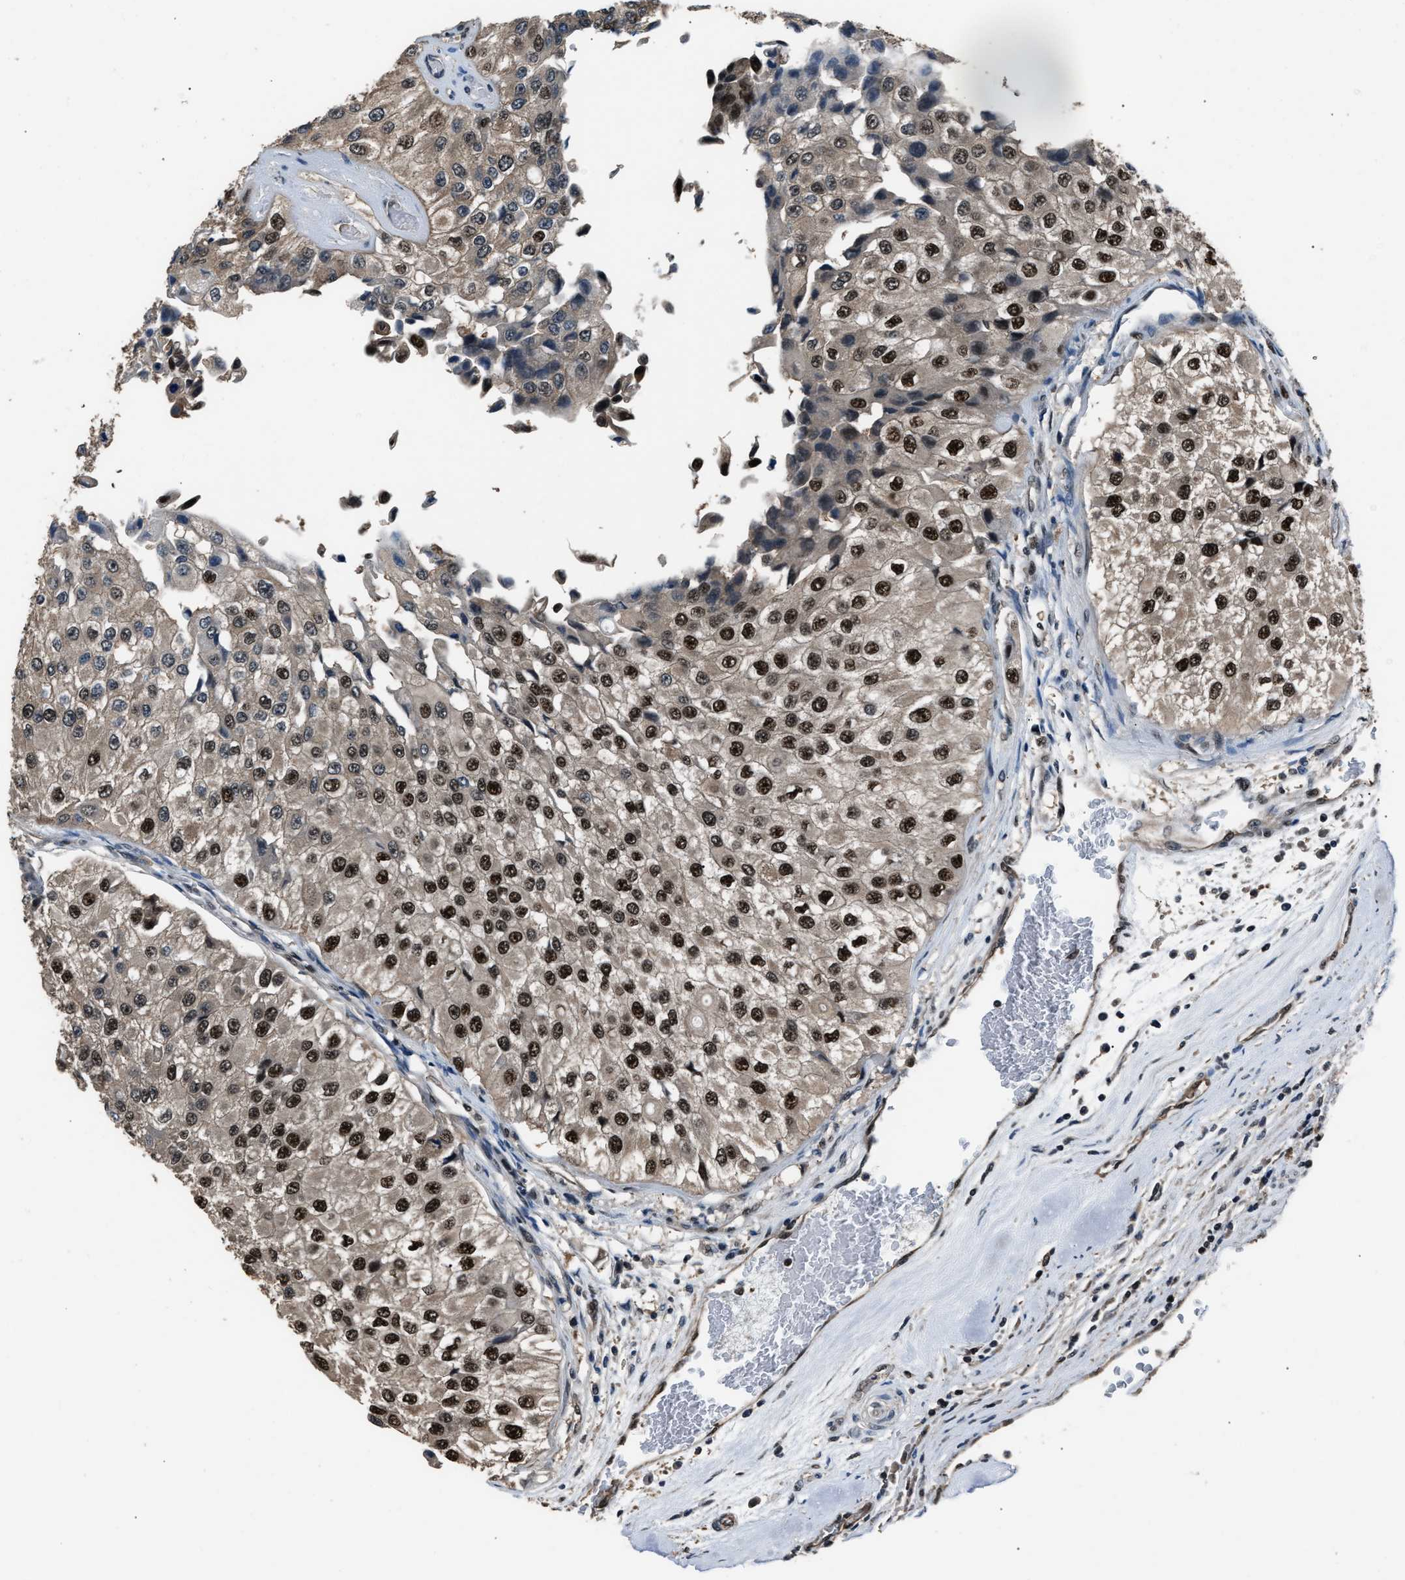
{"staining": {"intensity": "strong", "quantity": "25%-75%", "location": "cytoplasmic/membranous,nuclear"}, "tissue": "urothelial cancer", "cell_type": "Tumor cells", "image_type": "cancer", "snomed": [{"axis": "morphology", "description": "Urothelial carcinoma, High grade"}, {"axis": "topography", "description": "Kidney"}, {"axis": "topography", "description": "Urinary bladder"}], "caption": "The image exhibits immunohistochemical staining of urothelial cancer. There is strong cytoplasmic/membranous and nuclear positivity is seen in approximately 25%-75% of tumor cells.", "gene": "DFFA", "patient": {"sex": "male", "age": 77}}